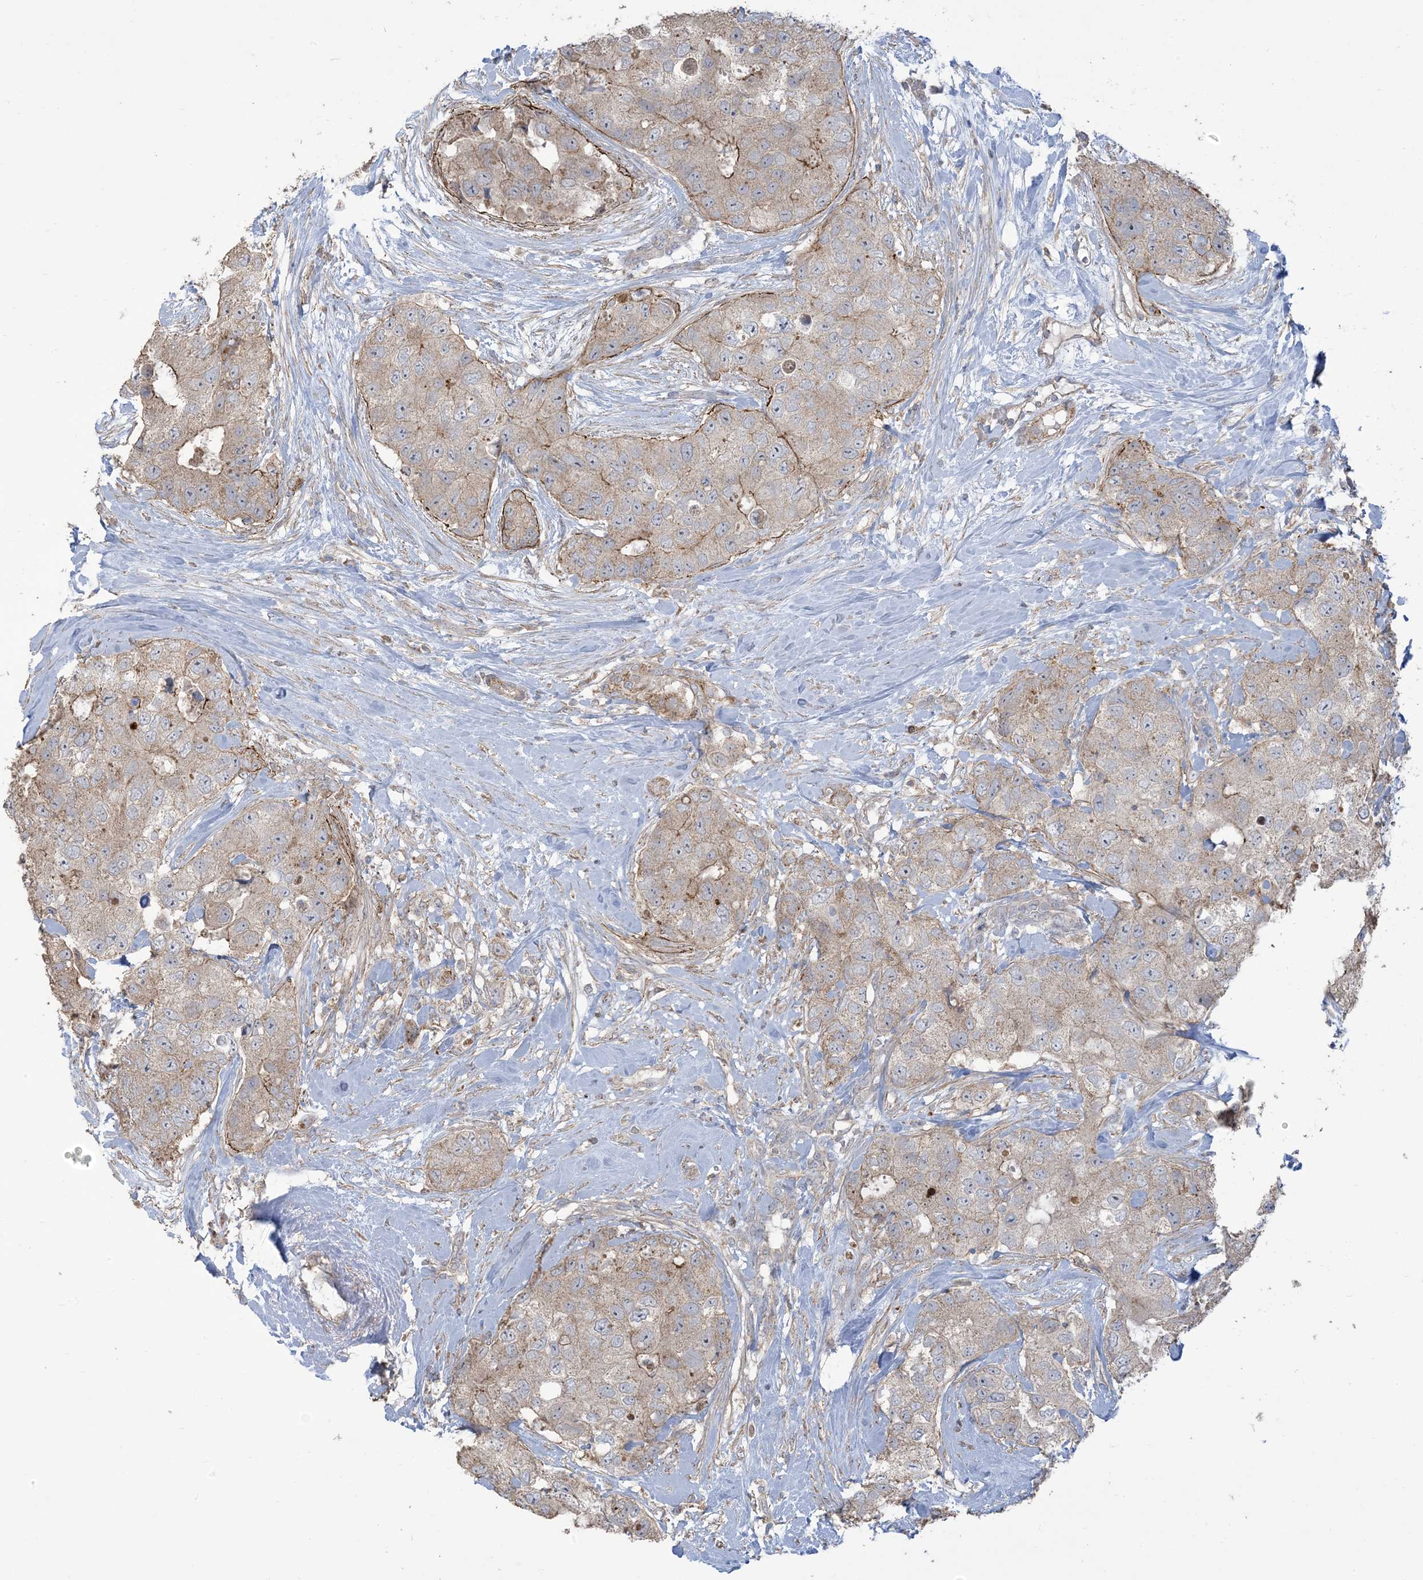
{"staining": {"intensity": "weak", "quantity": "<25%", "location": "cytoplasmic/membranous"}, "tissue": "breast cancer", "cell_type": "Tumor cells", "image_type": "cancer", "snomed": [{"axis": "morphology", "description": "Duct carcinoma"}, {"axis": "topography", "description": "Breast"}], "caption": "Tumor cells are negative for brown protein staining in breast cancer.", "gene": "KLHL18", "patient": {"sex": "female", "age": 62}}